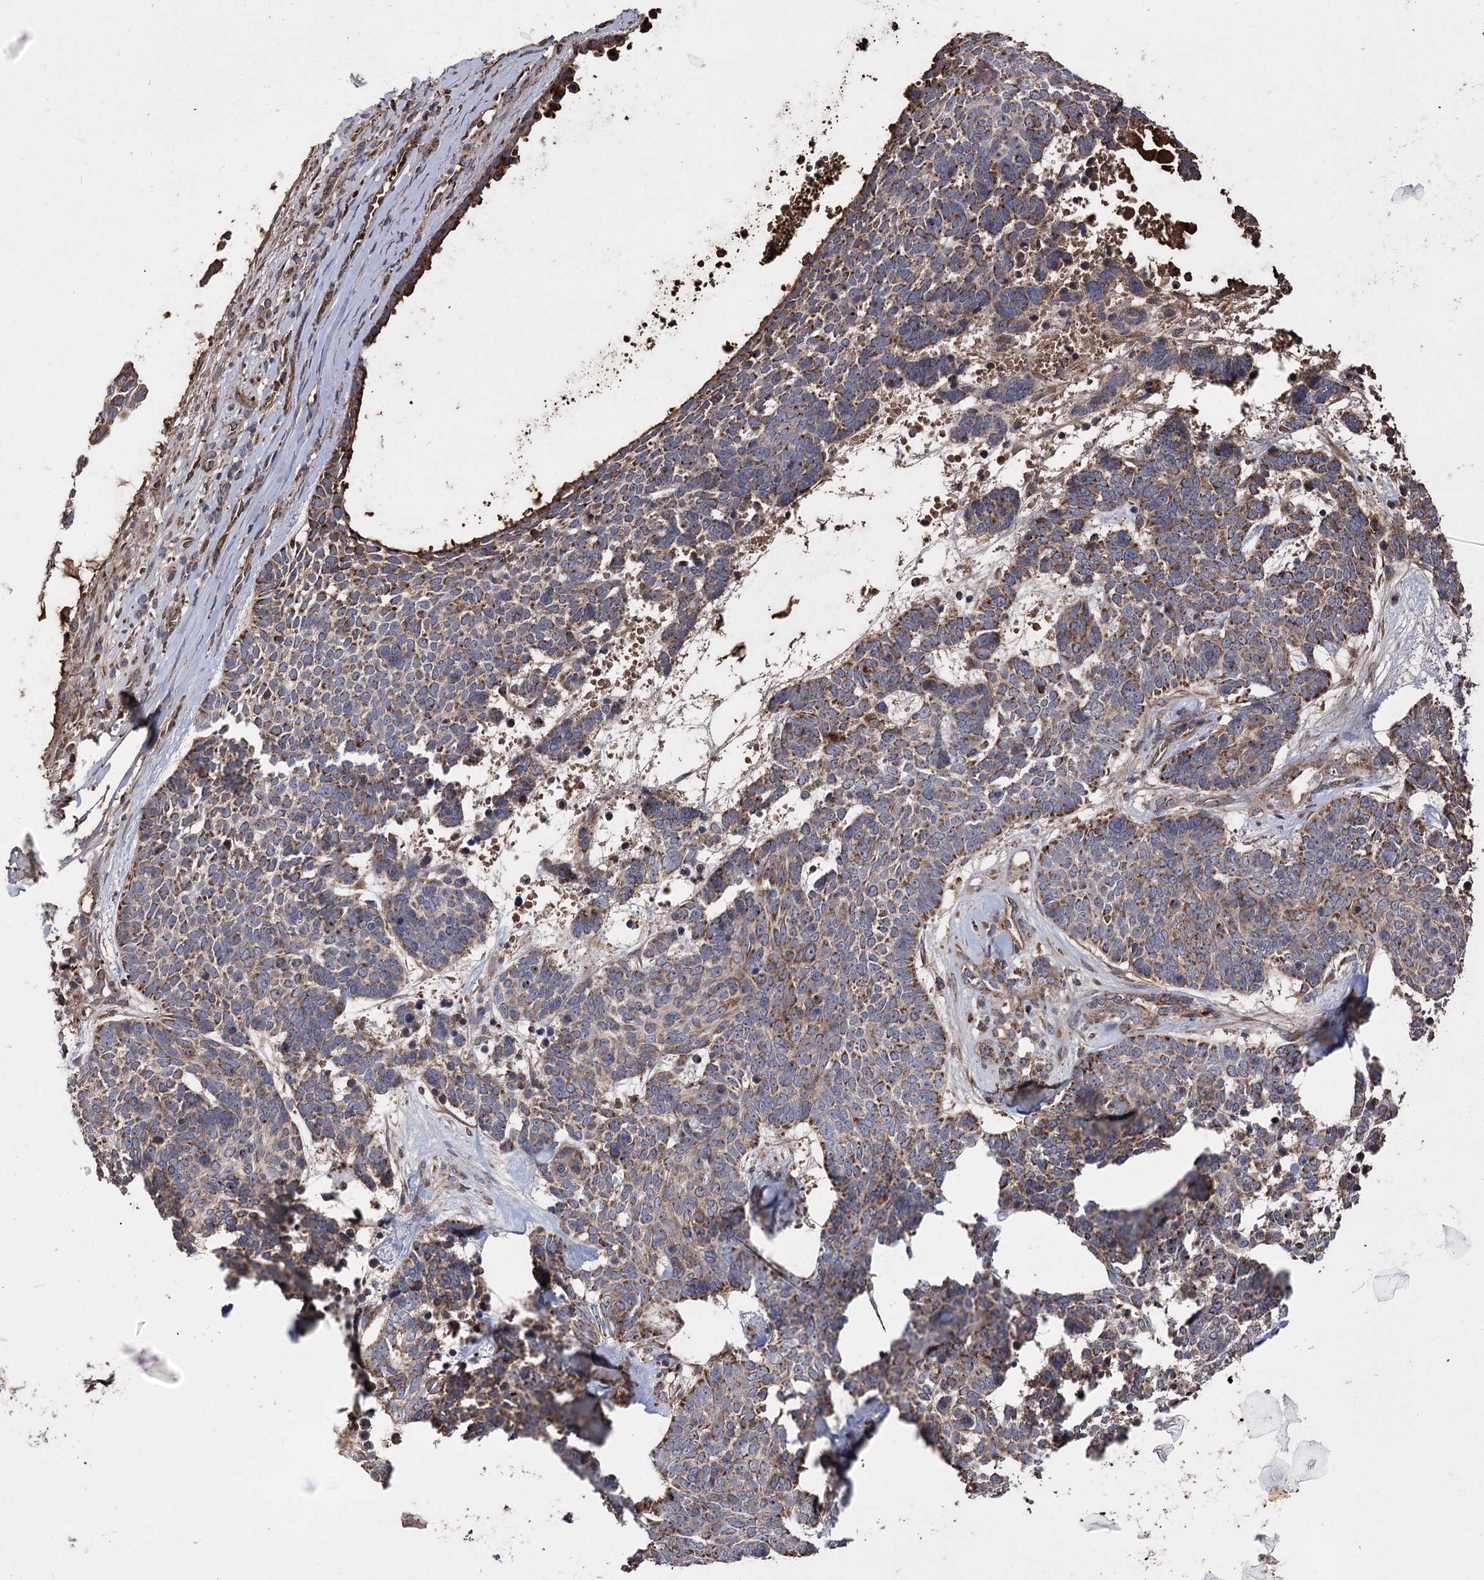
{"staining": {"intensity": "strong", "quantity": "25%-75%", "location": "cytoplasmic/membranous"}, "tissue": "skin cancer", "cell_type": "Tumor cells", "image_type": "cancer", "snomed": [{"axis": "morphology", "description": "Basal cell carcinoma"}, {"axis": "topography", "description": "Skin"}], "caption": "About 25%-75% of tumor cells in skin basal cell carcinoma reveal strong cytoplasmic/membranous protein expression as visualized by brown immunohistochemical staining.", "gene": "RASSF3", "patient": {"sex": "female", "age": 81}}